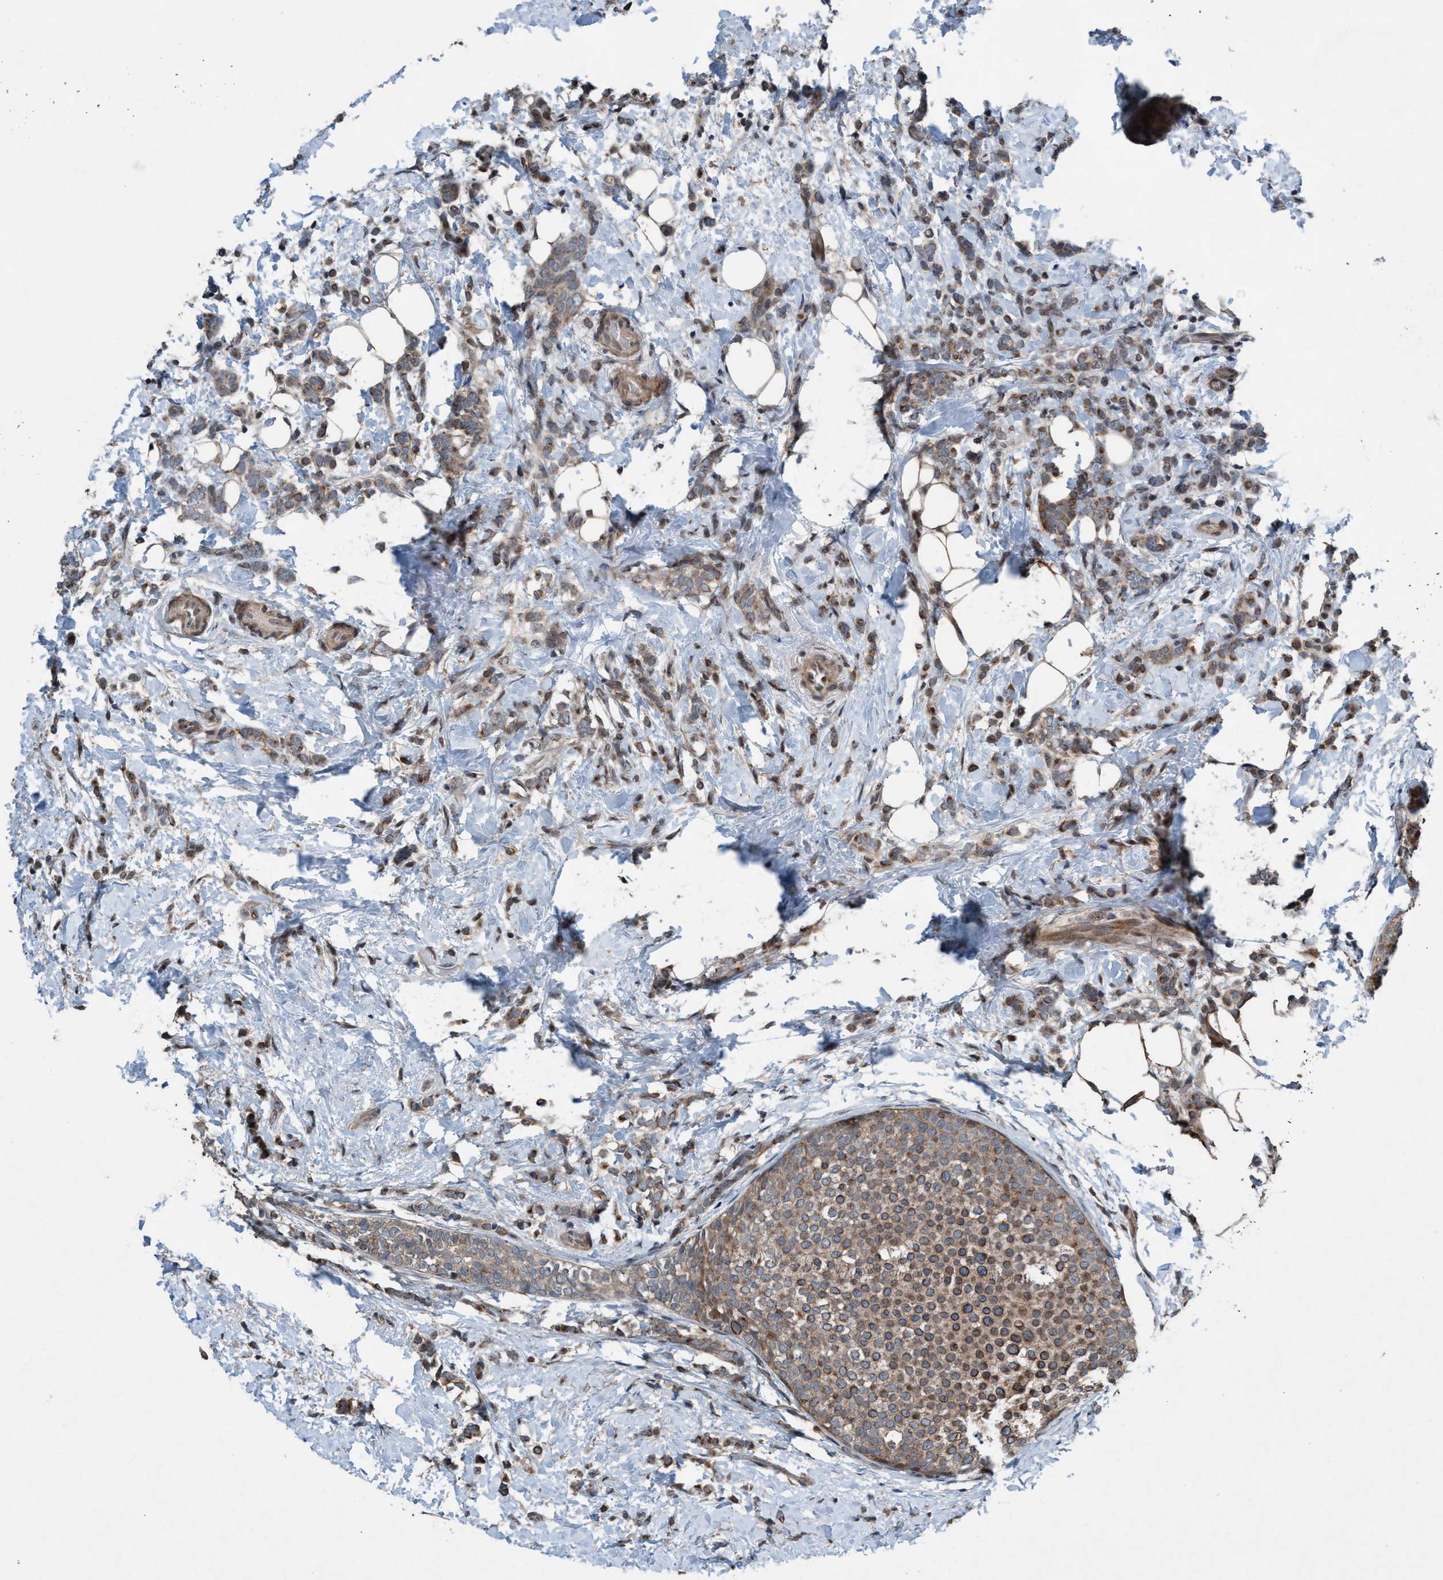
{"staining": {"intensity": "moderate", "quantity": ">75%", "location": "cytoplasmic/membranous"}, "tissue": "breast cancer", "cell_type": "Tumor cells", "image_type": "cancer", "snomed": [{"axis": "morphology", "description": "Lobular carcinoma"}, {"axis": "topography", "description": "Breast"}], "caption": "Breast cancer (lobular carcinoma) stained for a protein shows moderate cytoplasmic/membranous positivity in tumor cells.", "gene": "NISCH", "patient": {"sex": "female", "age": 50}}